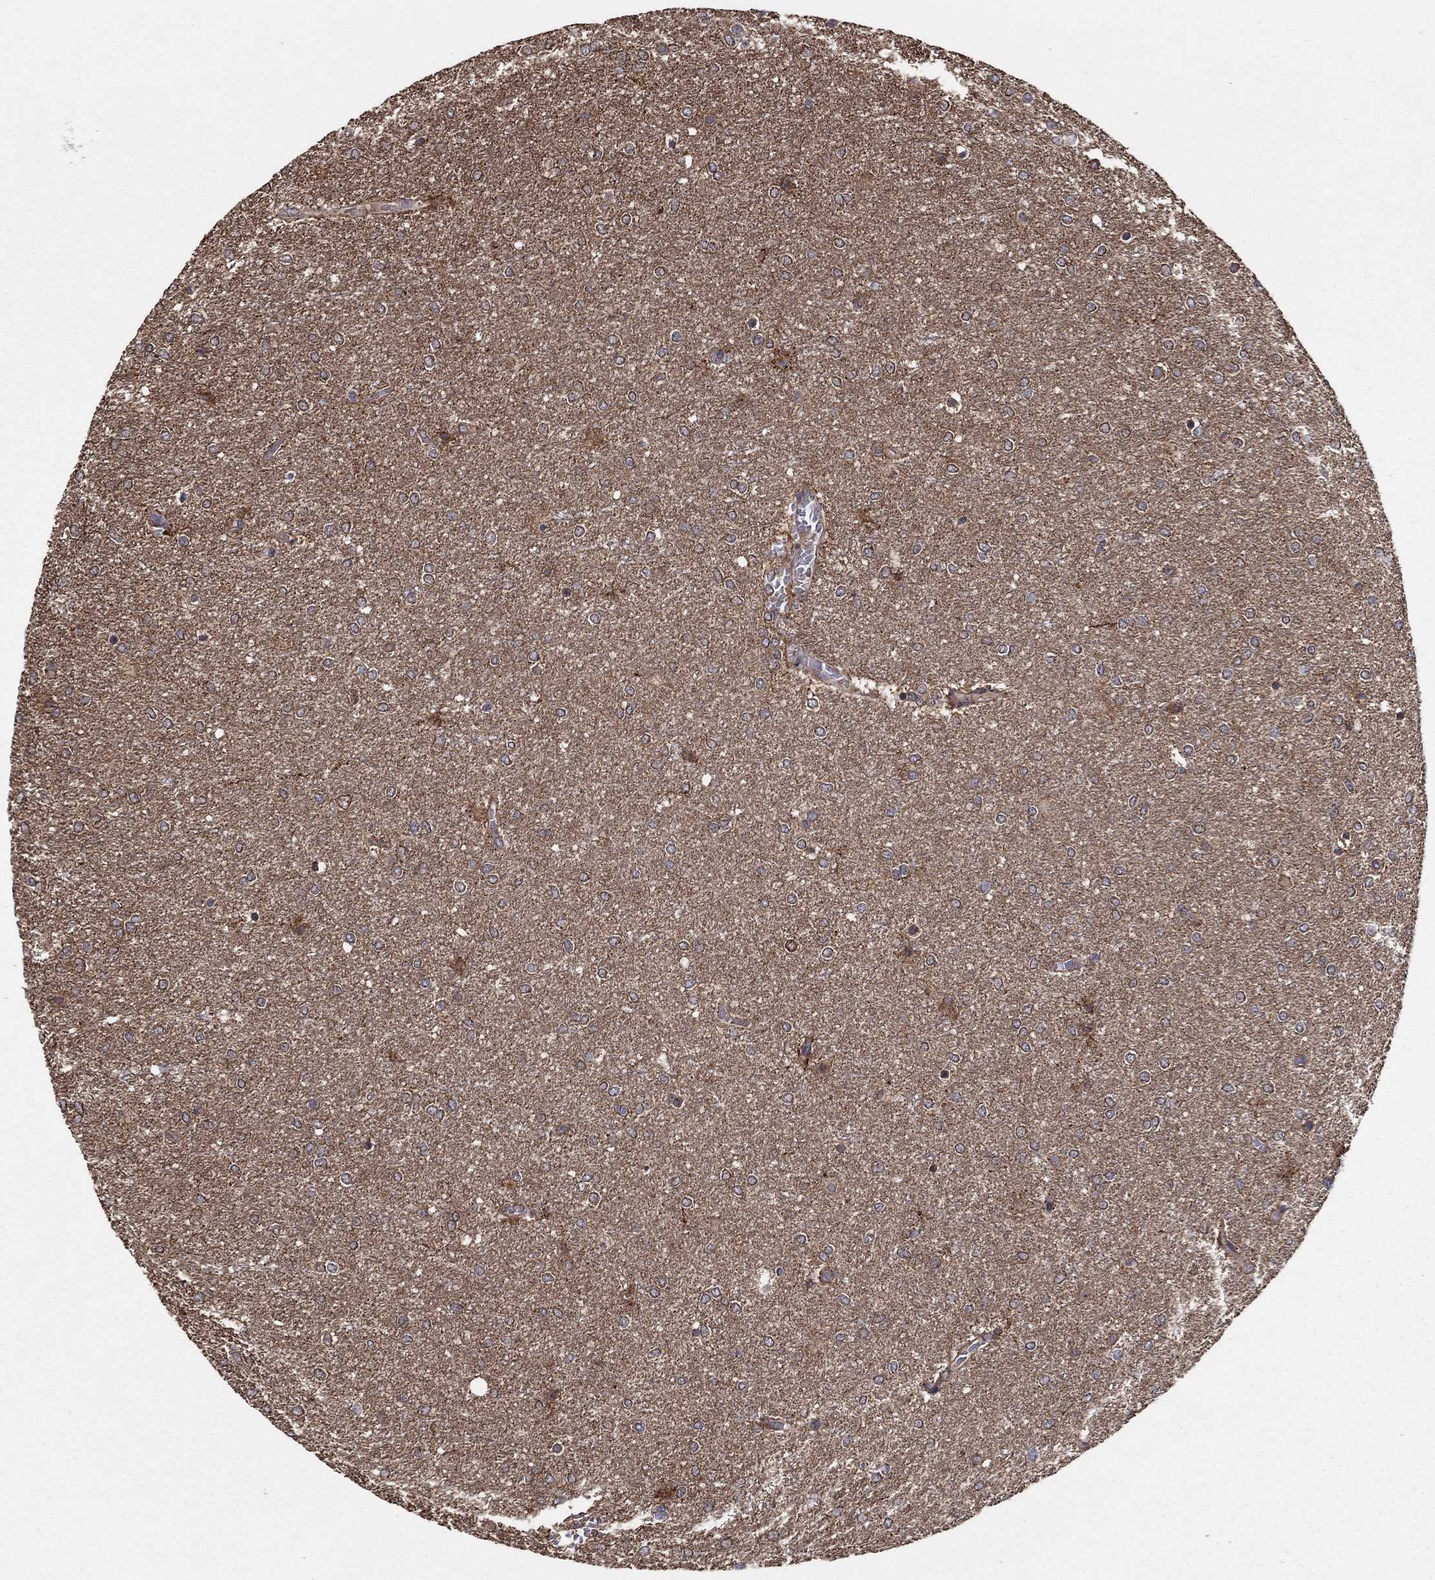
{"staining": {"intensity": "negative", "quantity": "none", "location": "none"}, "tissue": "glioma", "cell_type": "Tumor cells", "image_type": "cancer", "snomed": [{"axis": "morphology", "description": "Glioma, malignant, High grade"}, {"axis": "topography", "description": "Brain"}], "caption": "DAB (3,3'-diaminobenzidine) immunohistochemical staining of human malignant glioma (high-grade) demonstrates no significant expression in tumor cells.", "gene": "BMERB1", "patient": {"sex": "female", "age": 61}}